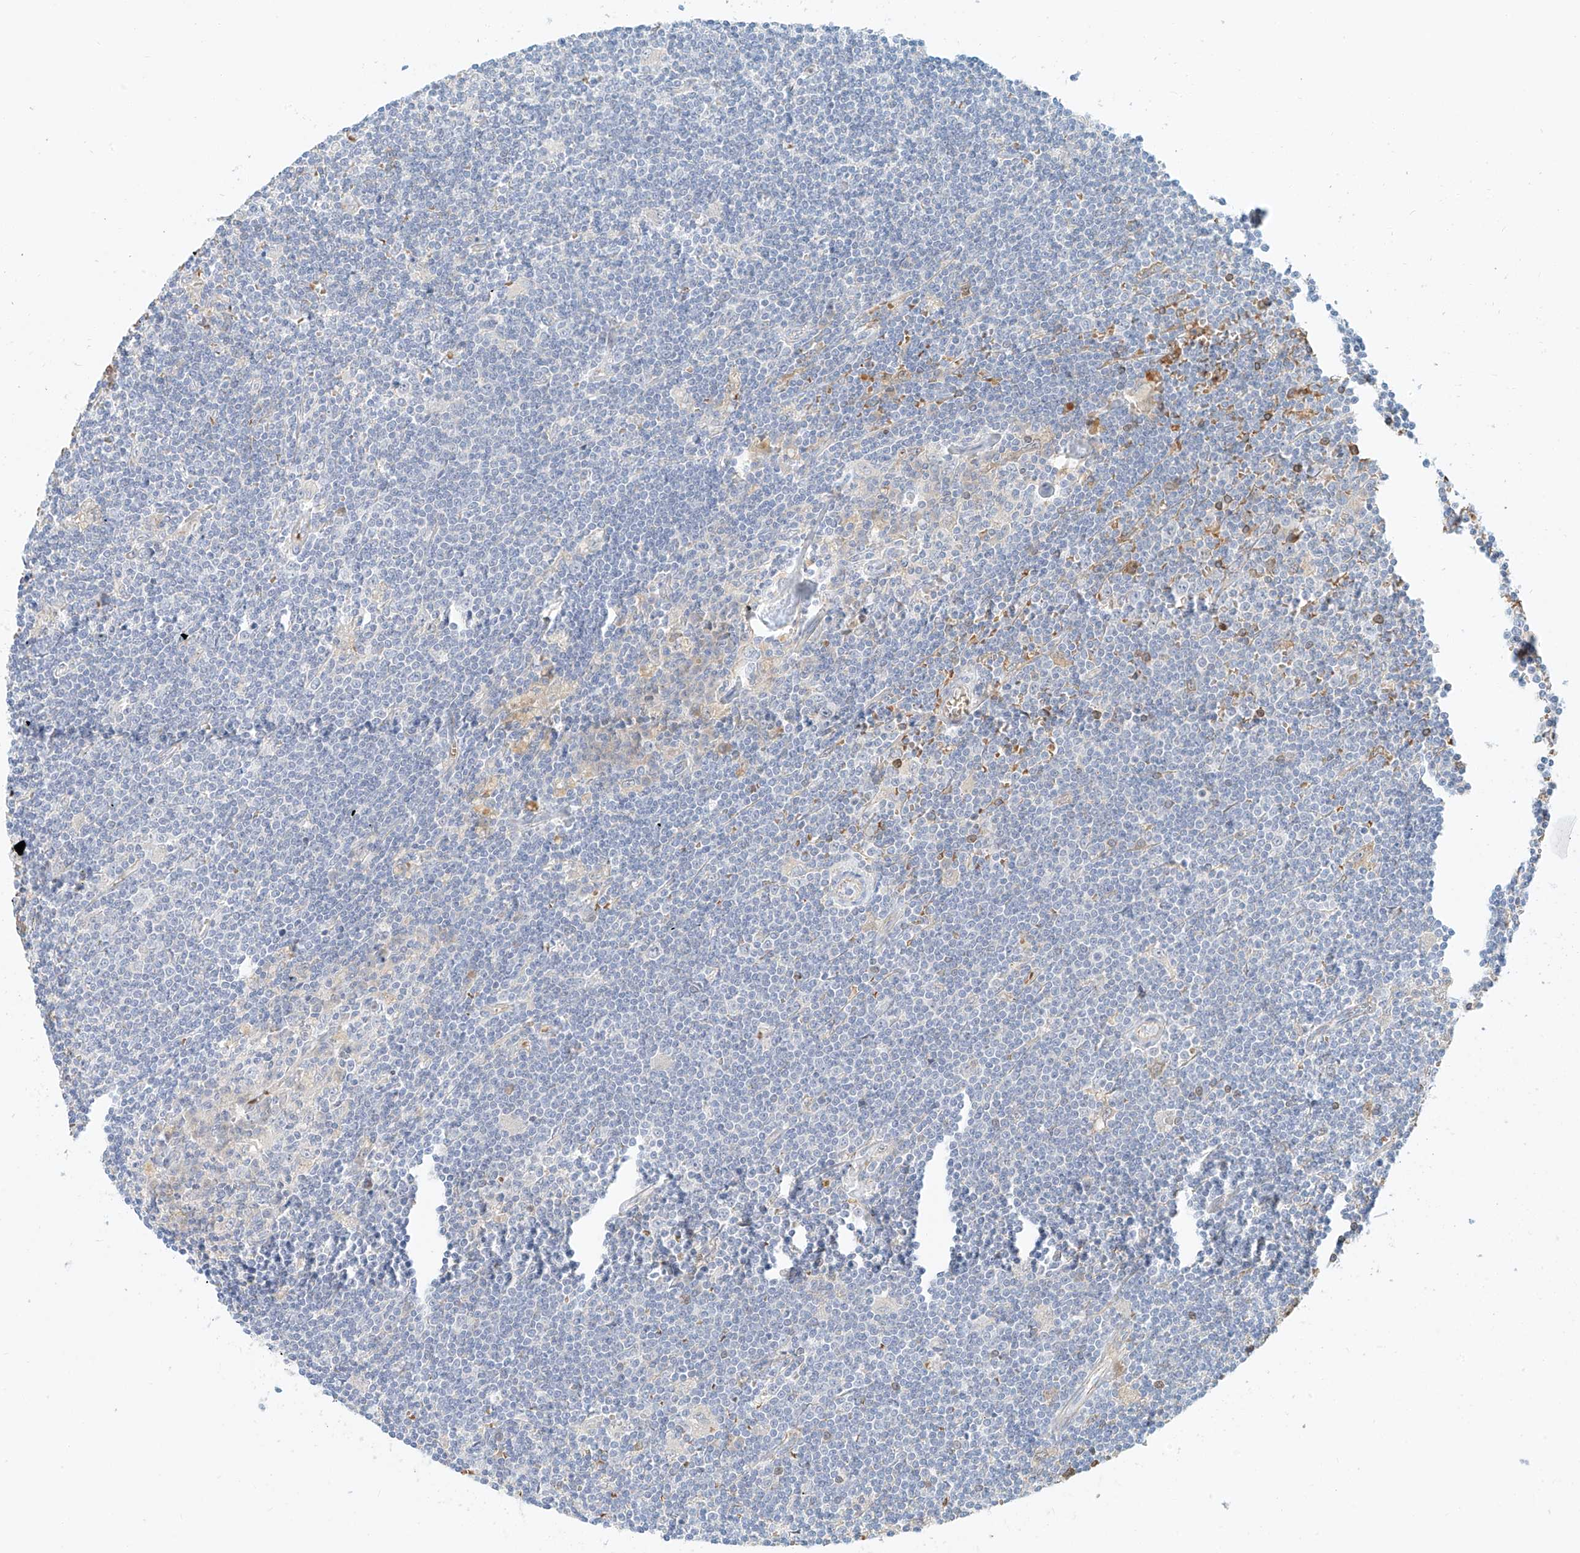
{"staining": {"intensity": "negative", "quantity": "none", "location": "none"}, "tissue": "lymphoma", "cell_type": "Tumor cells", "image_type": "cancer", "snomed": [{"axis": "morphology", "description": "Malignant lymphoma, non-Hodgkin's type, Low grade"}, {"axis": "topography", "description": "Spleen"}], "caption": "Immunohistochemistry (IHC) photomicrograph of human lymphoma stained for a protein (brown), which exhibits no expression in tumor cells.", "gene": "SYTL3", "patient": {"sex": "male", "age": 76}}